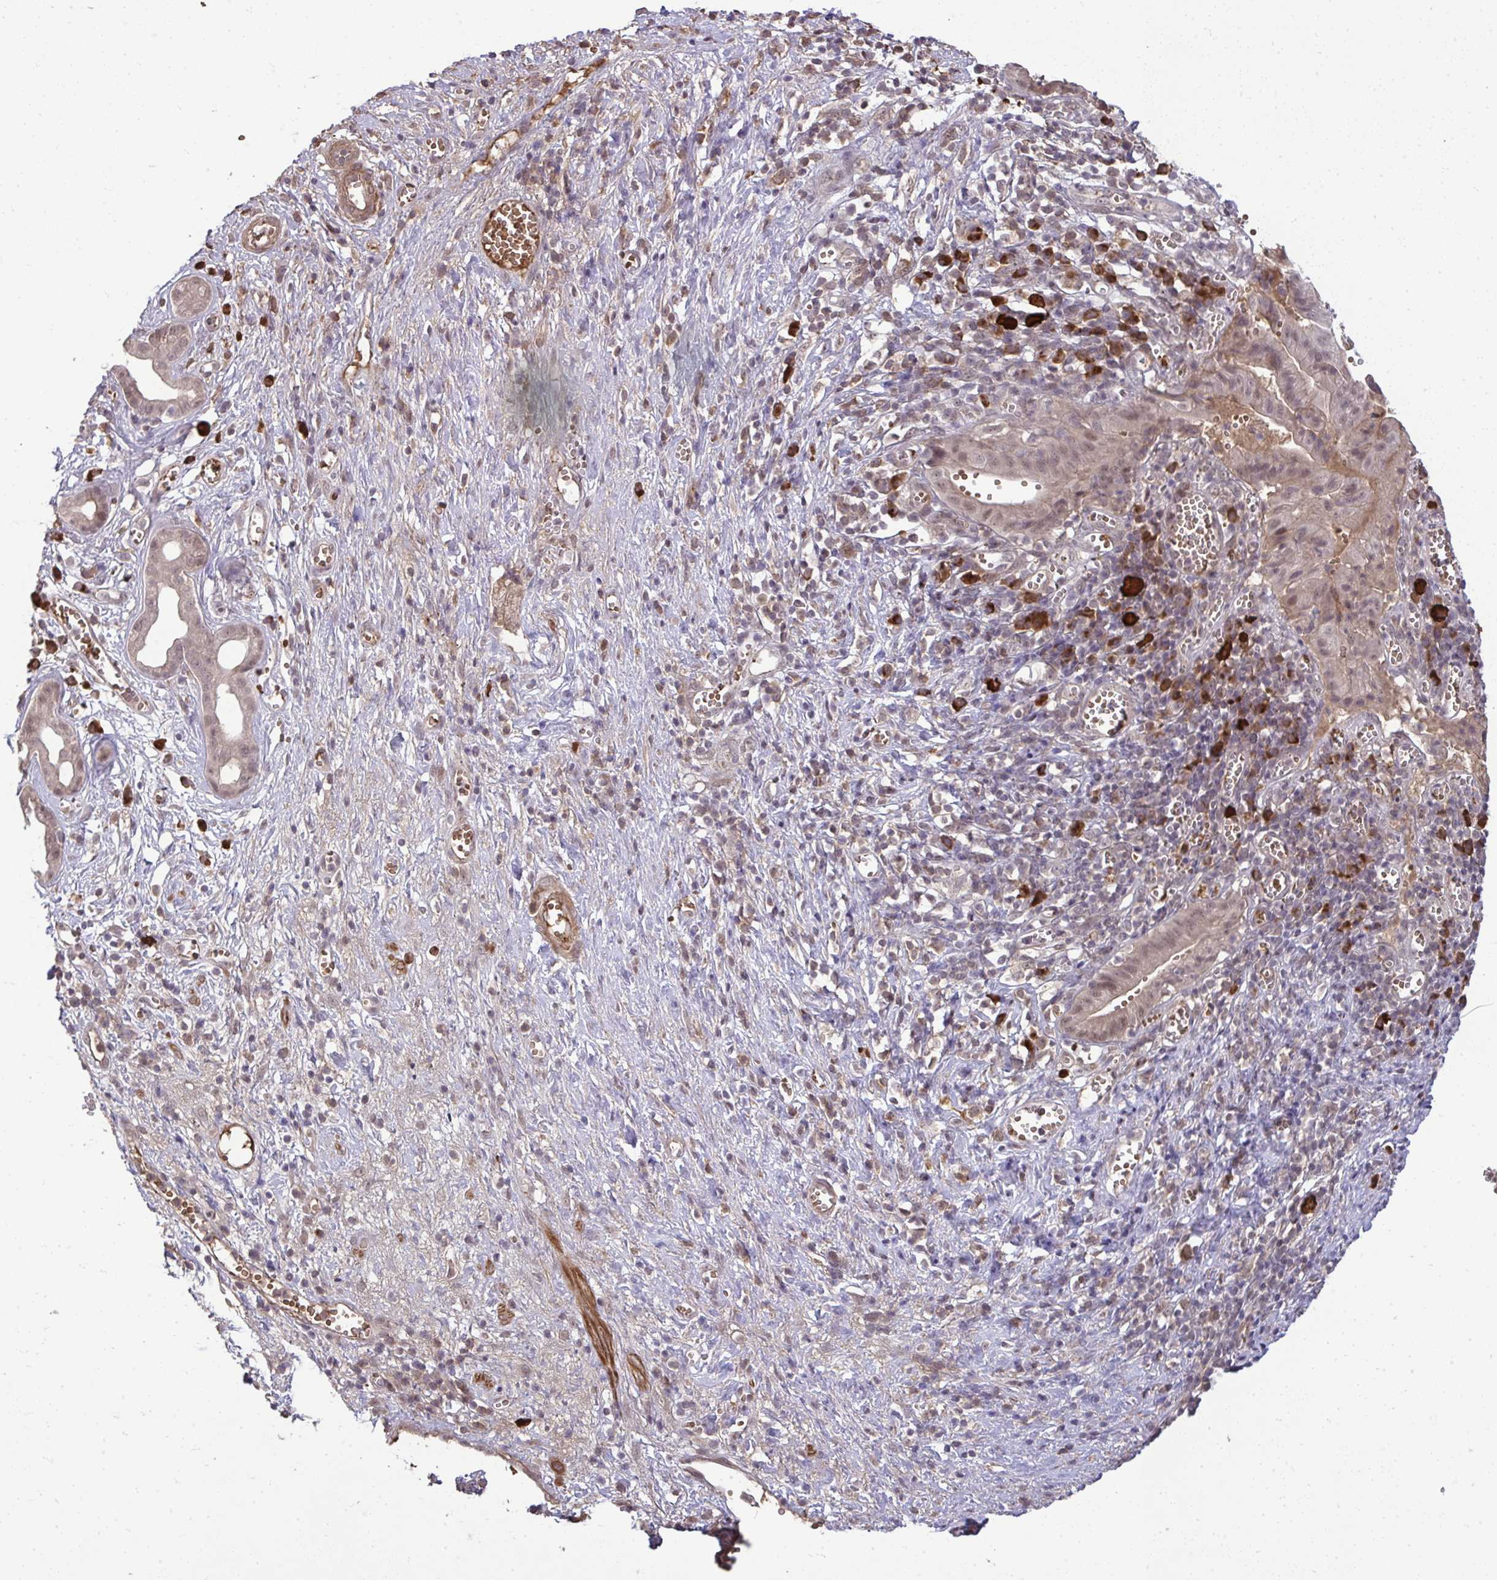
{"staining": {"intensity": "weak", "quantity": ">75%", "location": "cytoplasmic/membranous,nuclear"}, "tissue": "pancreatic cancer", "cell_type": "Tumor cells", "image_type": "cancer", "snomed": [{"axis": "morphology", "description": "Adenocarcinoma, NOS"}, {"axis": "topography", "description": "Pancreas"}], "caption": "IHC of pancreatic cancer (adenocarcinoma) shows low levels of weak cytoplasmic/membranous and nuclear positivity in about >75% of tumor cells. The staining was performed using DAB, with brown indicating positive protein expression. Nuclei are stained blue with hematoxylin.", "gene": "ZSCAN9", "patient": {"sex": "female", "age": 73}}